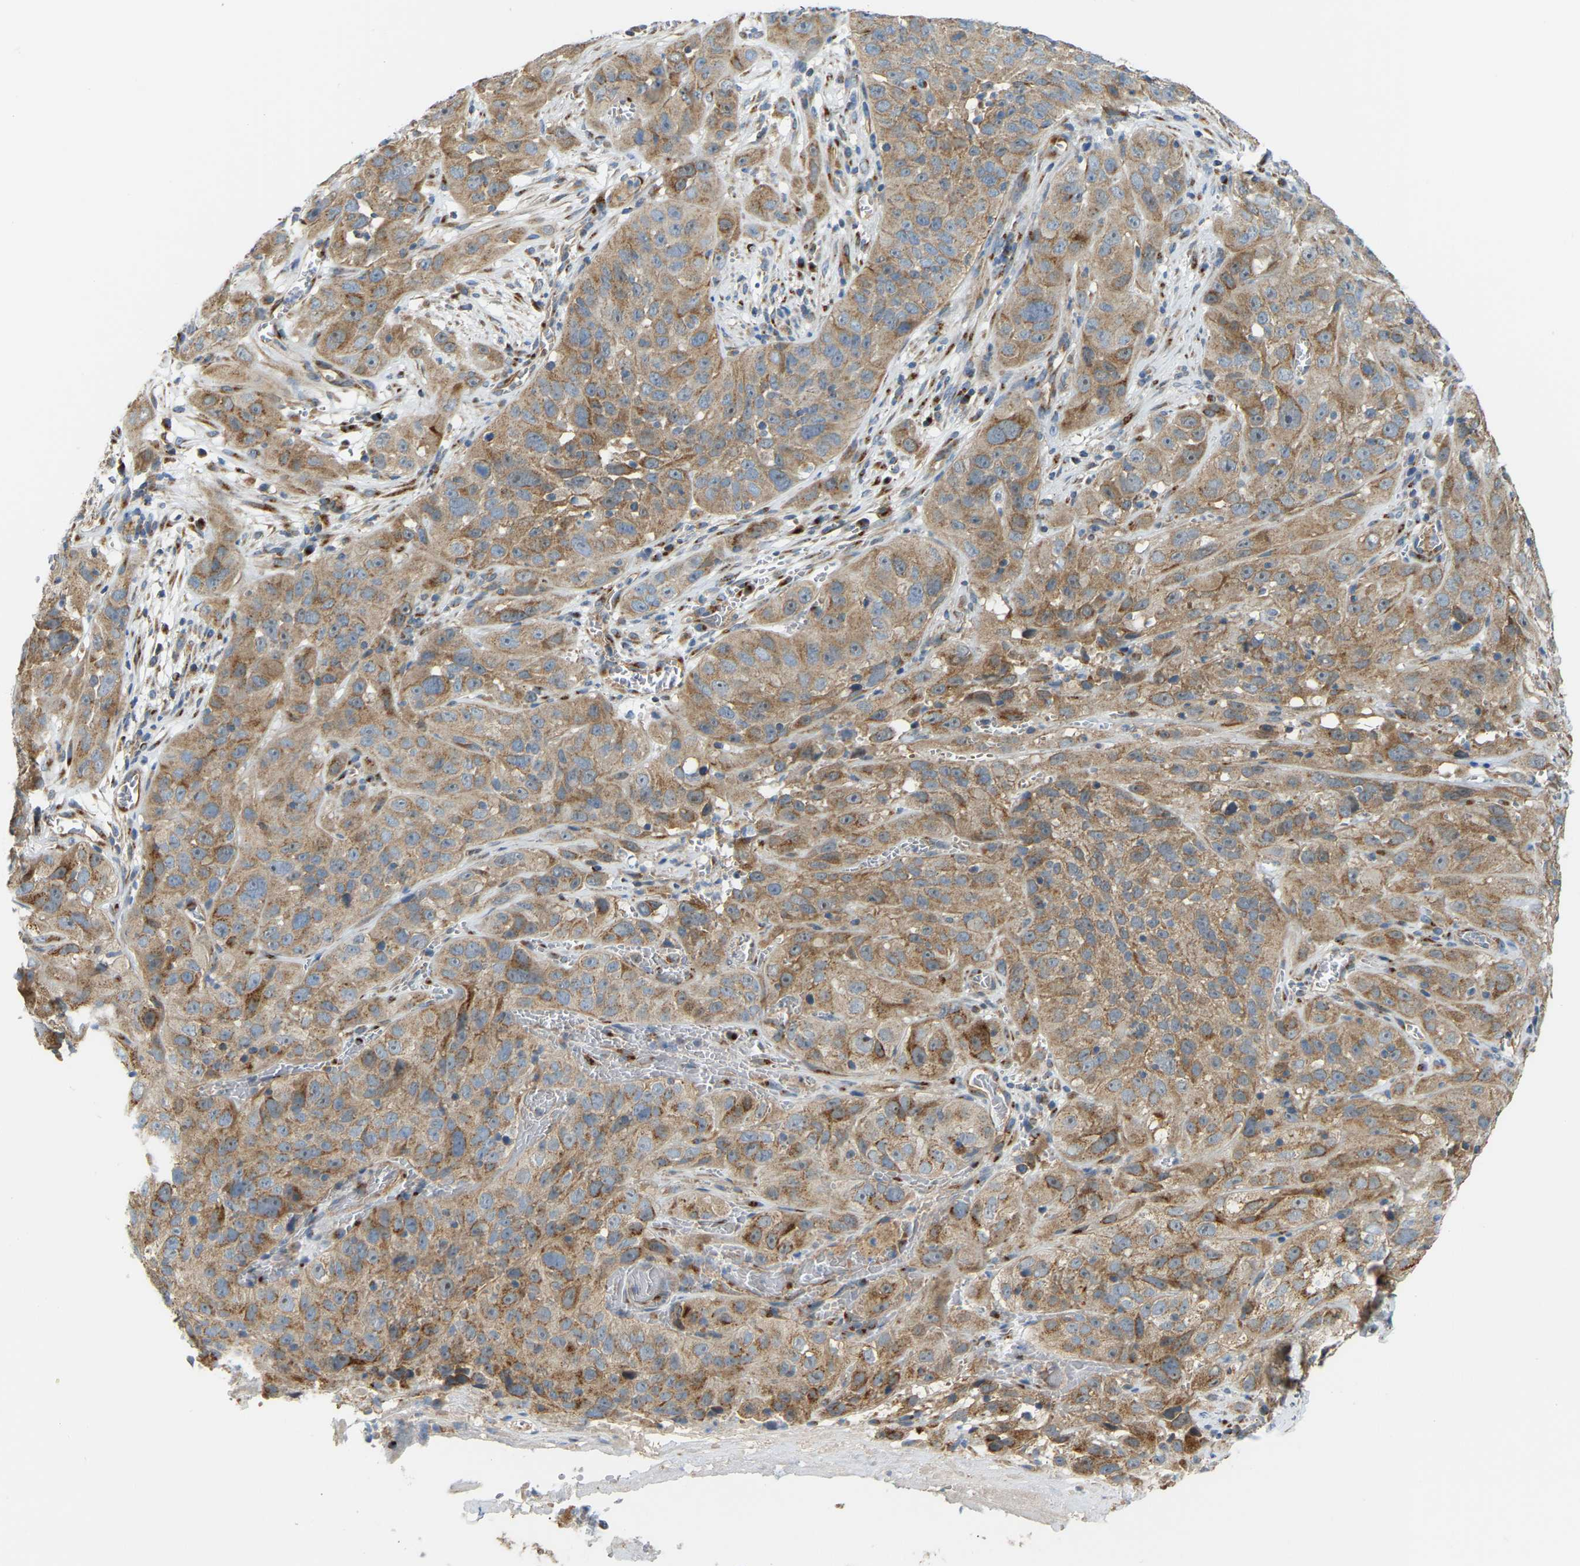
{"staining": {"intensity": "moderate", "quantity": ">75%", "location": "cytoplasmic/membranous"}, "tissue": "cervical cancer", "cell_type": "Tumor cells", "image_type": "cancer", "snomed": [{"axis": "morphology", "description": "Squamous cell carcinoma, NOS"}, {"axis": "topography", "description": "Cervix"}], "caption": "Immunohistochemical staining of human cervical cancer (squamous cell carcinoma) reveals medium levels of moderate cytoplasmic/membranous positivity in about >75% of tumor cells.", "gene": "YIPF2", "patient": {"sex": "female", "age": 32}}